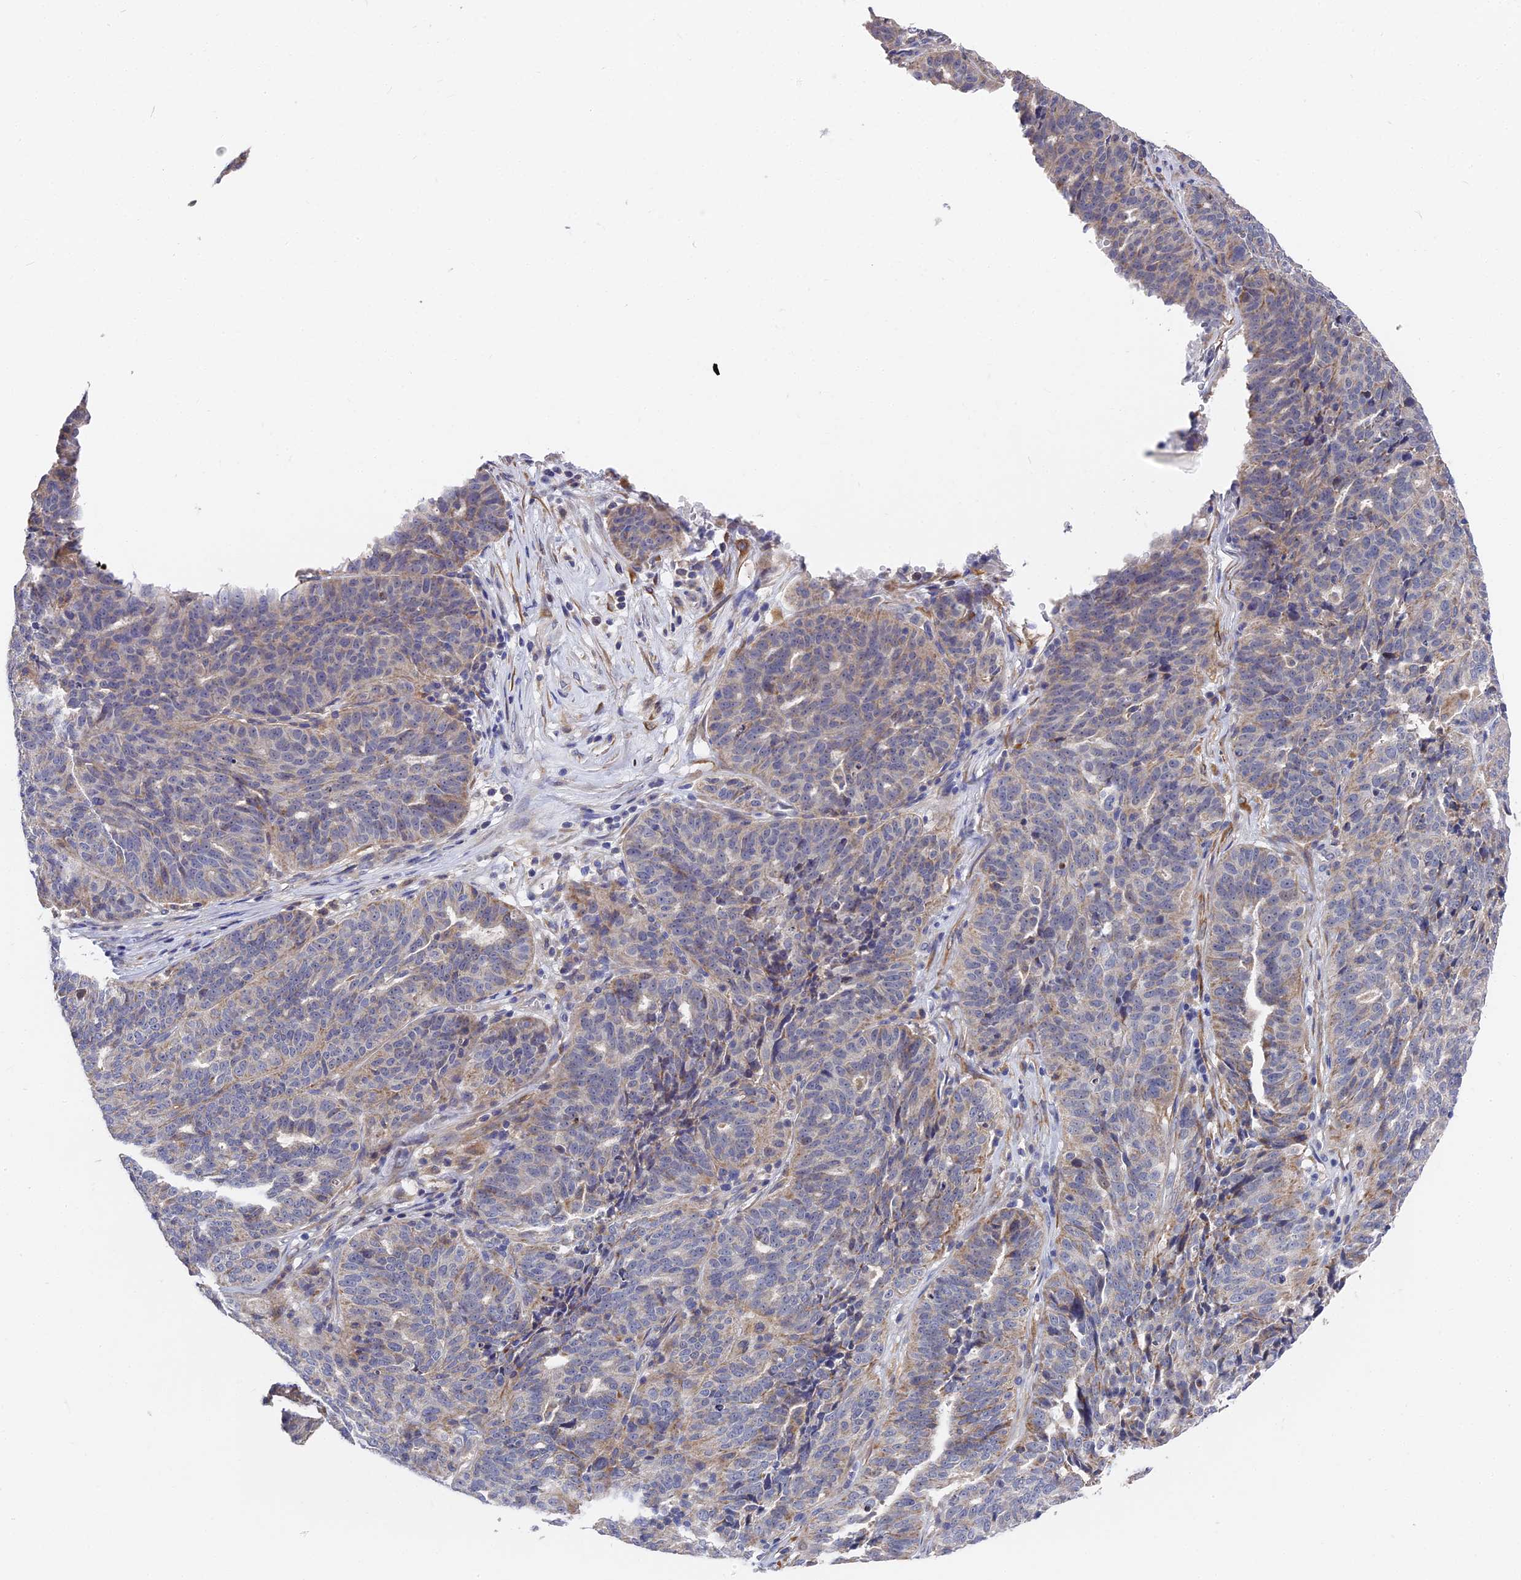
{"staining": {"intensity": "weak", "quantity": "<25%", "location": "cytoplasmic/membranous"}, "tissue": "ovarian cancer", "cell_type": "Tumor cells", "image_type": "cancer", "snomed": [{"axis": "morphology", "description": "Cystadenocarcinoma, serous, NOS"}, {"axis": "topography", "description": "Ovary"}], "caption": "DAB (3,3'-diaminobenzidine) immunohistochemical staining of ovarian serous cystadenocarcinoma displays no significant expression in tumor cells. (Brightfield microscopy of DAB (3,3'-diaminobenzidine) IHC at high magnification).", "gene": "CCDC113", "patient": {"sex": "female", "age": 59}}